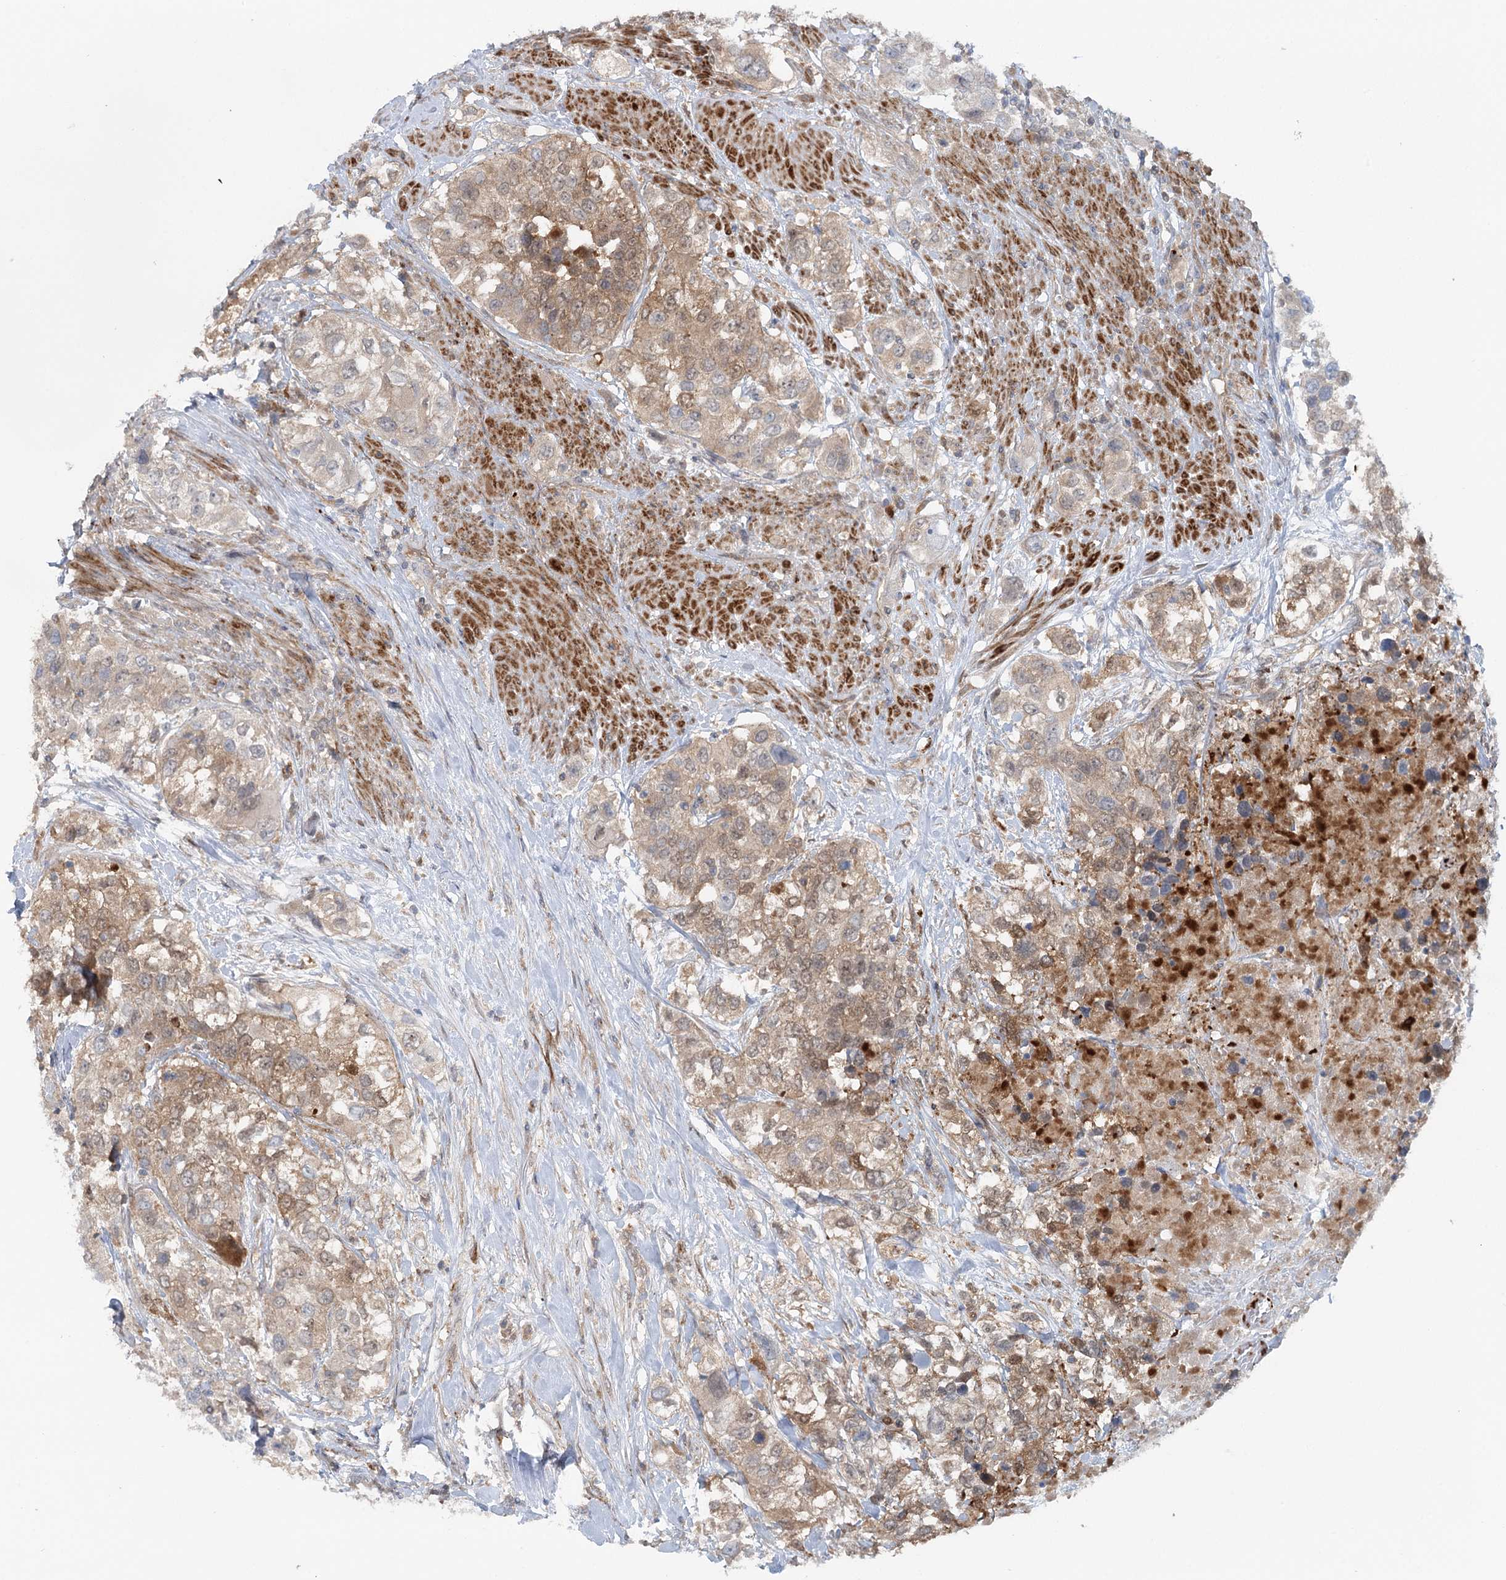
{"staining": {"intensity": "weak", "quantity": "25%-75%", "location": "cytoplasmic/membranous"}, "tissue": "urothelial cancer", "cell_type": "Tumor cells", "image_type": "cancer", "snomed": [{"axis": "morphology", "description": "Urothelial carcinoma, High grade"}, {"axis": "topography", "description": "Urinary bladder"}], "caption": "Urothelial carcinoma (high-grade) was stained to show a protein in brown. There is low levels of weak cytoplasmic/membranous staining in approximately 25%-75% of tumor cells. (brown staining indicates protein expression, while blue staining denotes nuclei).", "gene": "GBE1", "patient": {"sex": "female", "age": 80}}